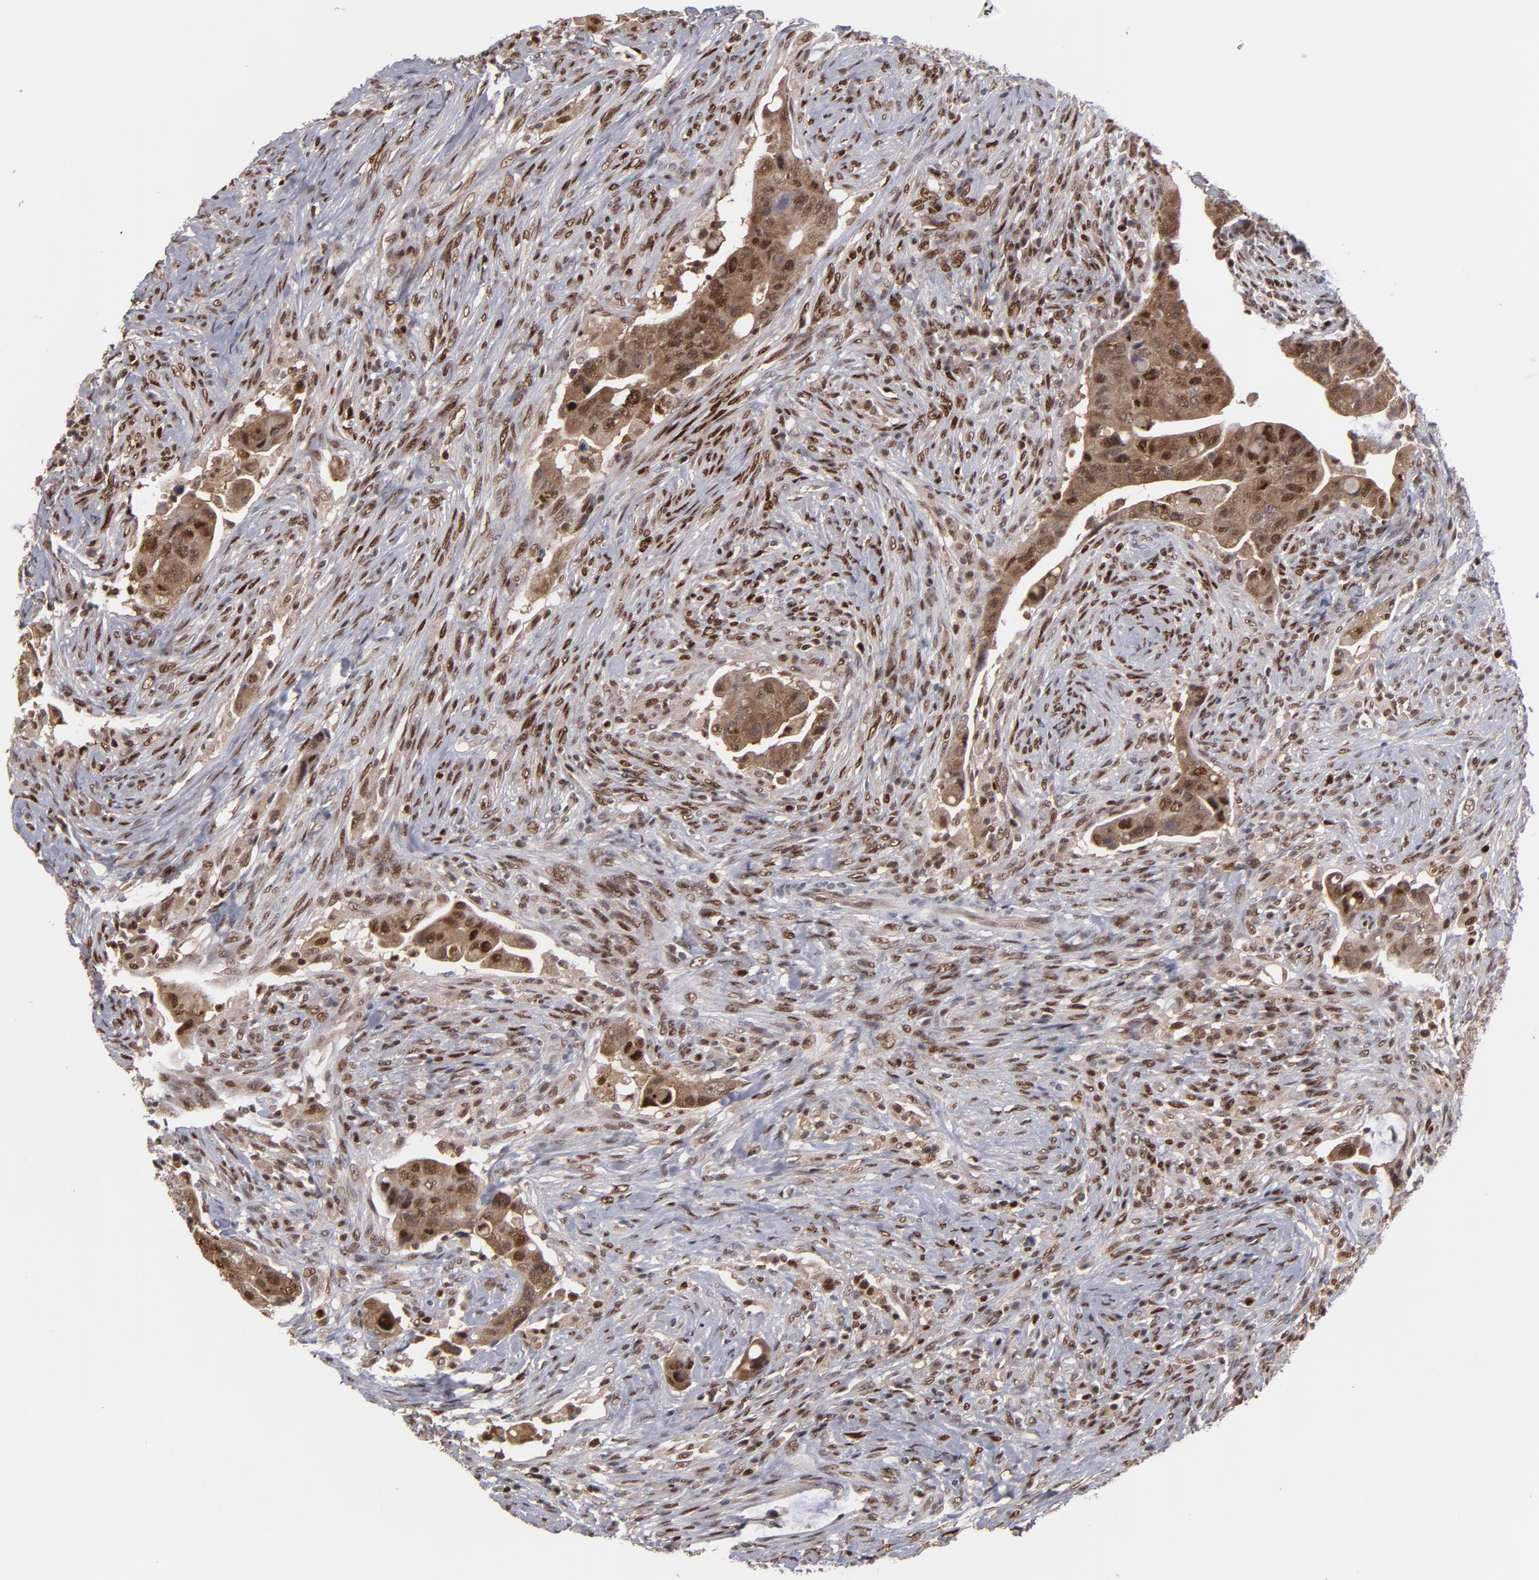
{"staining": {"intensity": "moderate", "quantity": ">75%", "location": "cytoplasmic/membranous,nuclear"}, "tissue": "colorectal cancer", "cell_type": "Tumor cells", "image_type": "cancer", "snomed": [{"axis": "morphology", "description": "Adenocarcinoma, NOS"}, {"axis": "topography", "description": "Rectum"}], "caption": "Human adenocarcinoma (colorectal) stained with a protein marker reveals moderate staining in tumor cells.", "gene": "GSR", "patient": {"sex": "female", "age": 71}}